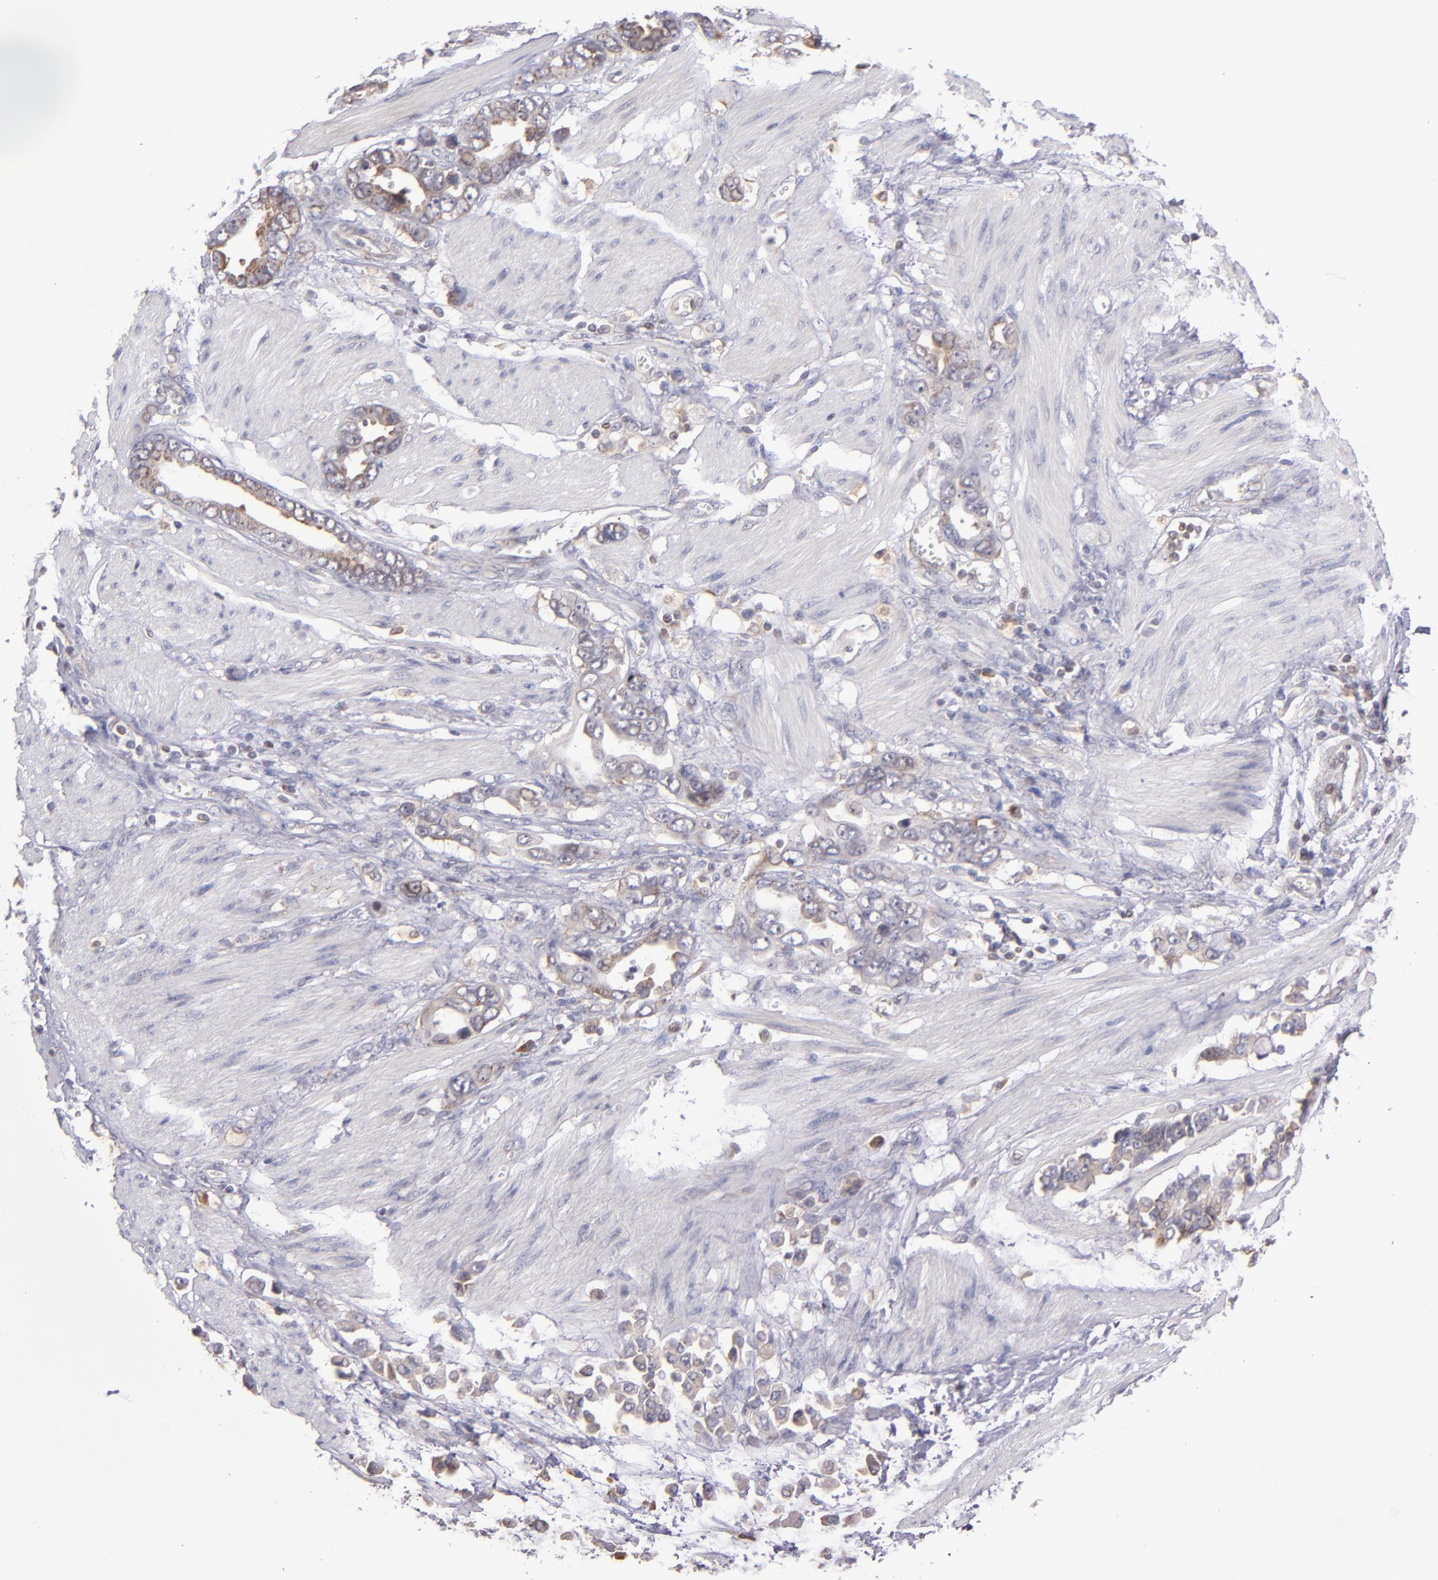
{"staining": {"intensity": "moderate", "quantity": "<25%", "location": "cytoplasmic/membranous"}, "tissue": "stomach cancer", "cell_type": "Tumor cells", "image_type": "cancer", "snomed": [{"axis": "morphology", "description": "Adenocarcinoma, NOS"}, {"axis": "topography", "description": "Stomach"}], "caption": "Stomach cancer stained with DAB immunohistochemistry (IHC) displays low levels of moderate cytoplasmic/membranous staining in about <25% of tumor cells.", "gene": "EIF4ENIF1", "patient": {"sex": "male", "age": 78}}